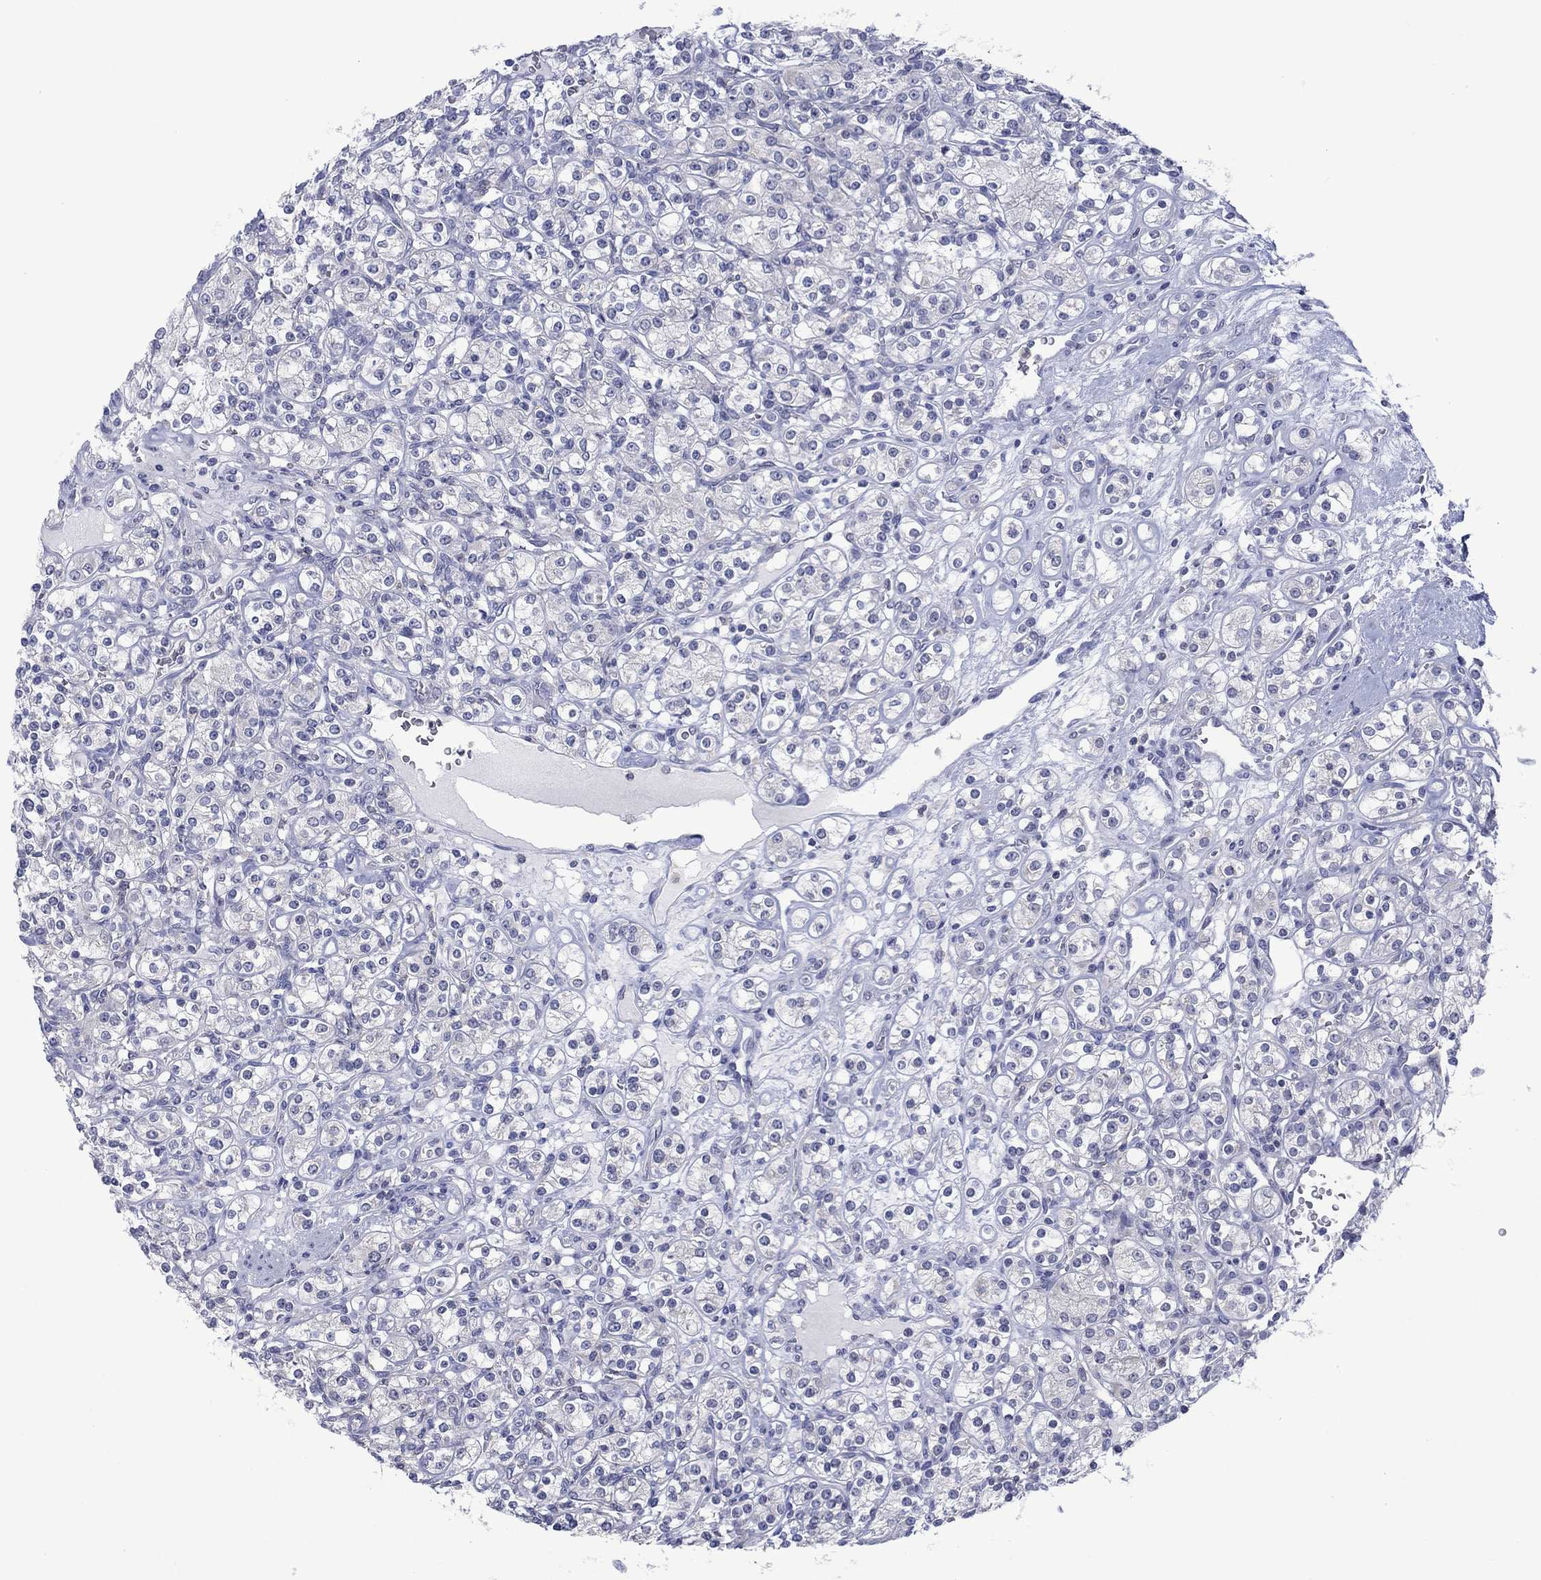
{"staining": {"intensity": "negative", "quantity": "none", "location": "none"}, "tissue": "renal cancer", "cell_type": "Tumor cells", "image_type": "cancer", "snomed": [{"axis": "morphology", "description": "Adenocarcinoma, NOS"}, {"axis": "topography", "description": "Kidney"}], "caption": "The image displays no staining of tumor cells in adenocarcinoma (renal).", "gene": "FER1L6", "patient": {"sex": "male", "age": 77}}